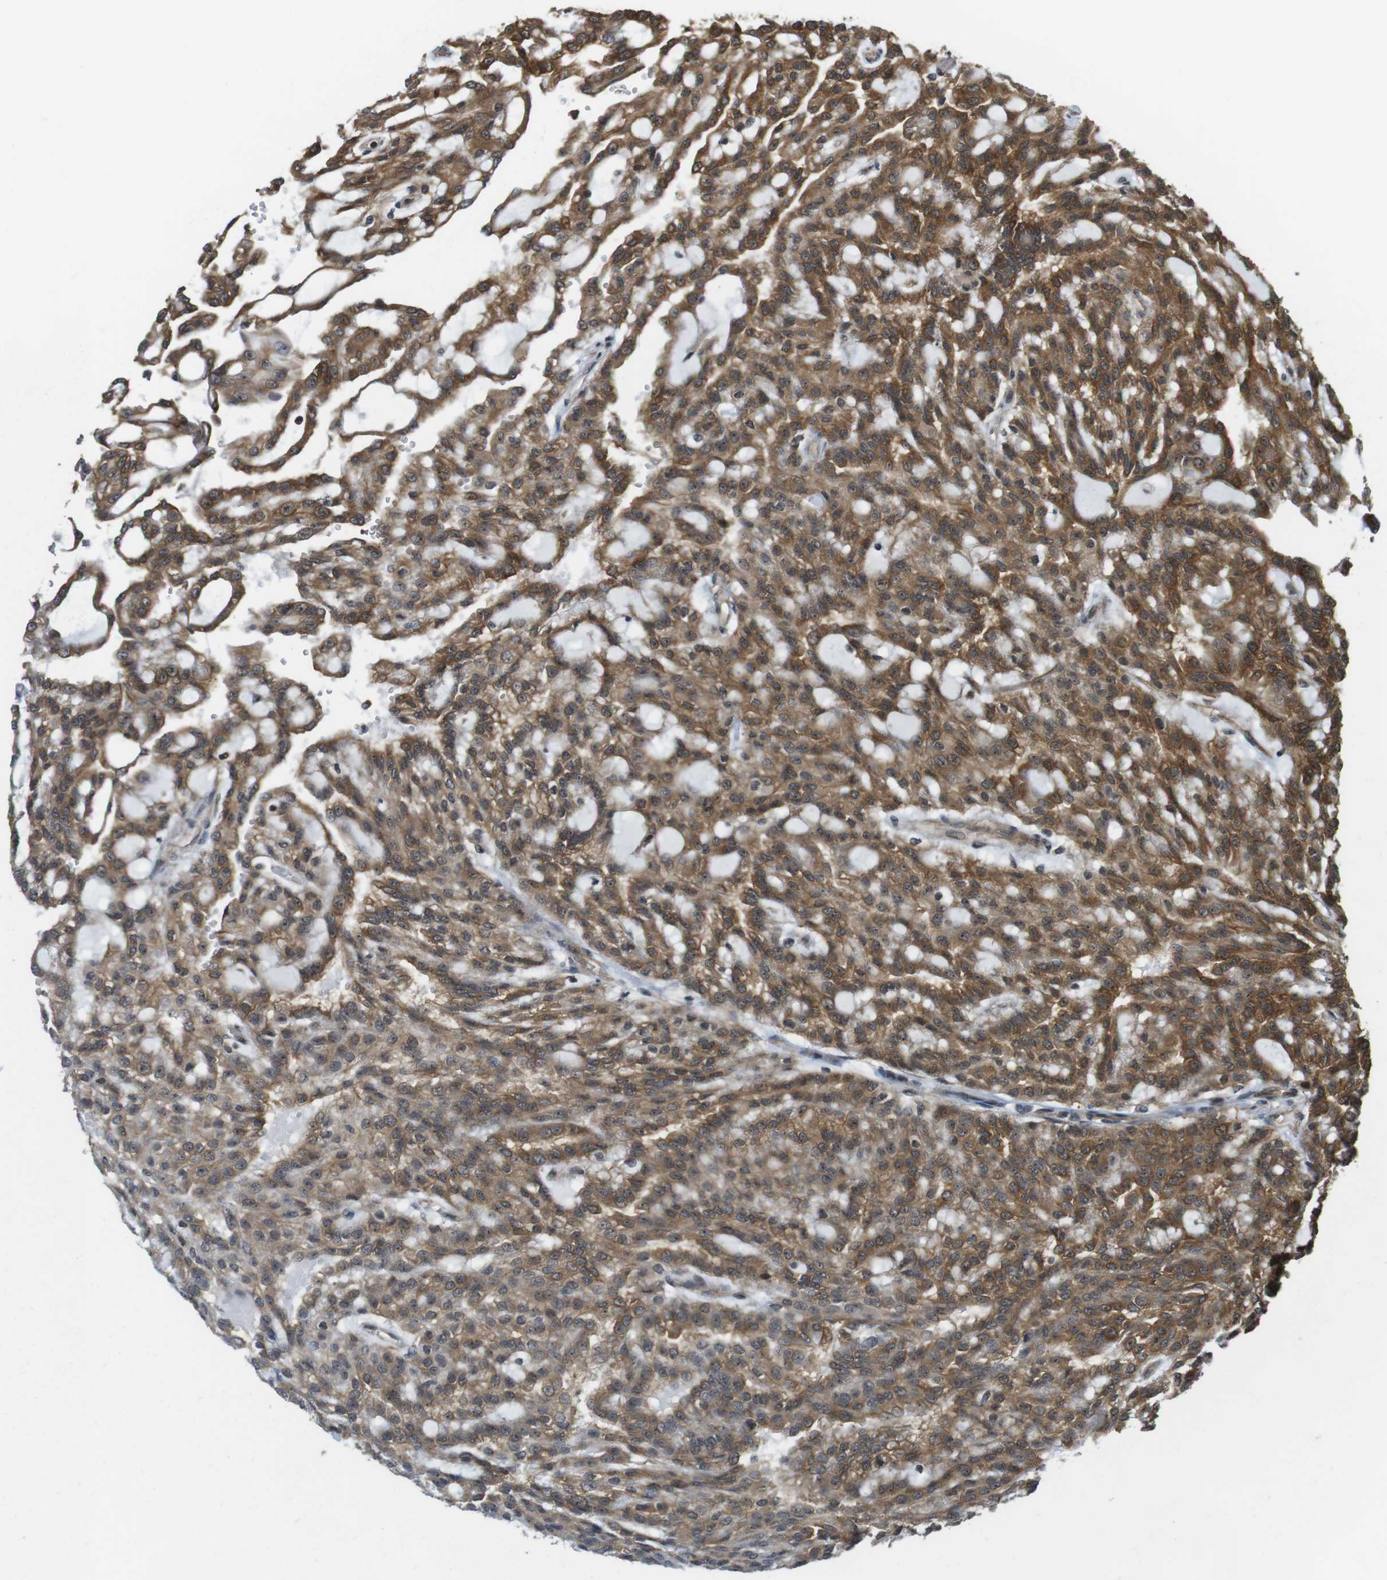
{"staining": {"intensity": "moderate", "quantity": ">75%", "location": "cytoplasmic/membranous"}, "tissue": "renal cancer", "cell_type": "Tumor cells", "image_type": "cancer", "snomed": [{"axis": "morphology", "description": "Adenocarcinoma, NOS"}, {"axis": "topography", "description": "Kidney"}], "caption": "Human renal cancer (adenocarcinoma) stained with a brown dye demonstrates moderate cytoplasmic/membranous positive staining in approximately >75% of tumor cells.", "gene": "CC2D1A", "patient": {"sex": "male", "age": 63}}